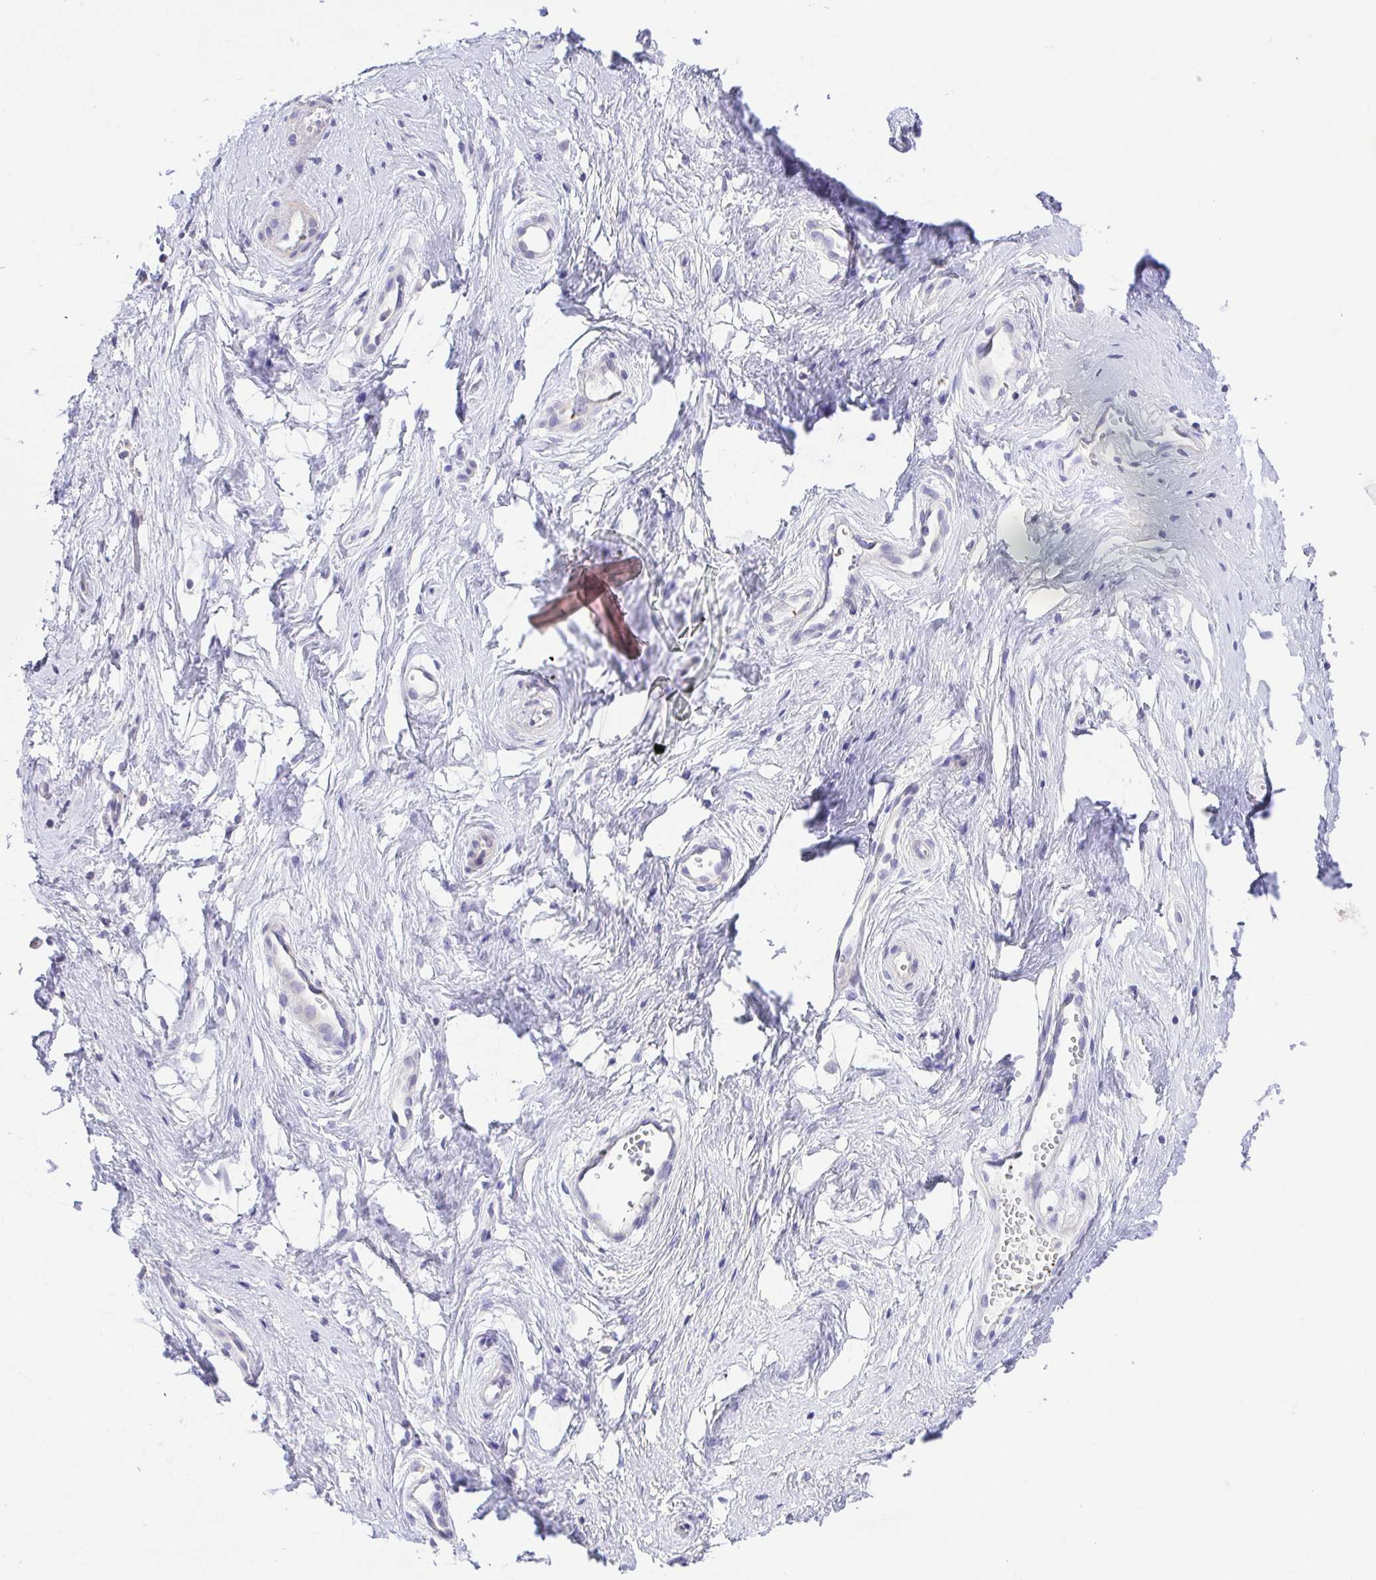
{"staining": {"intensity": "negative", "quantity": "none", "location": "none"}, "tissue": "vagina", "cell_type": "Squamous epithelial cells", "image_type": "normal", "snomed": [{"axis": "morphology", "description": "Normal tissue, NOS"}, {"axis": "topography", "description": "Vagina"}], "caption": "Vagina was stained to show a protein in brown. There is no significant expression in squamous epithelial cells. (Brightfield microscopy of DAB (3,3'-diaminobenzidine) immunohistochemistry at high magnification).", "gene": "PRR14L", "patient": {"sex": "female", "age": 38}}